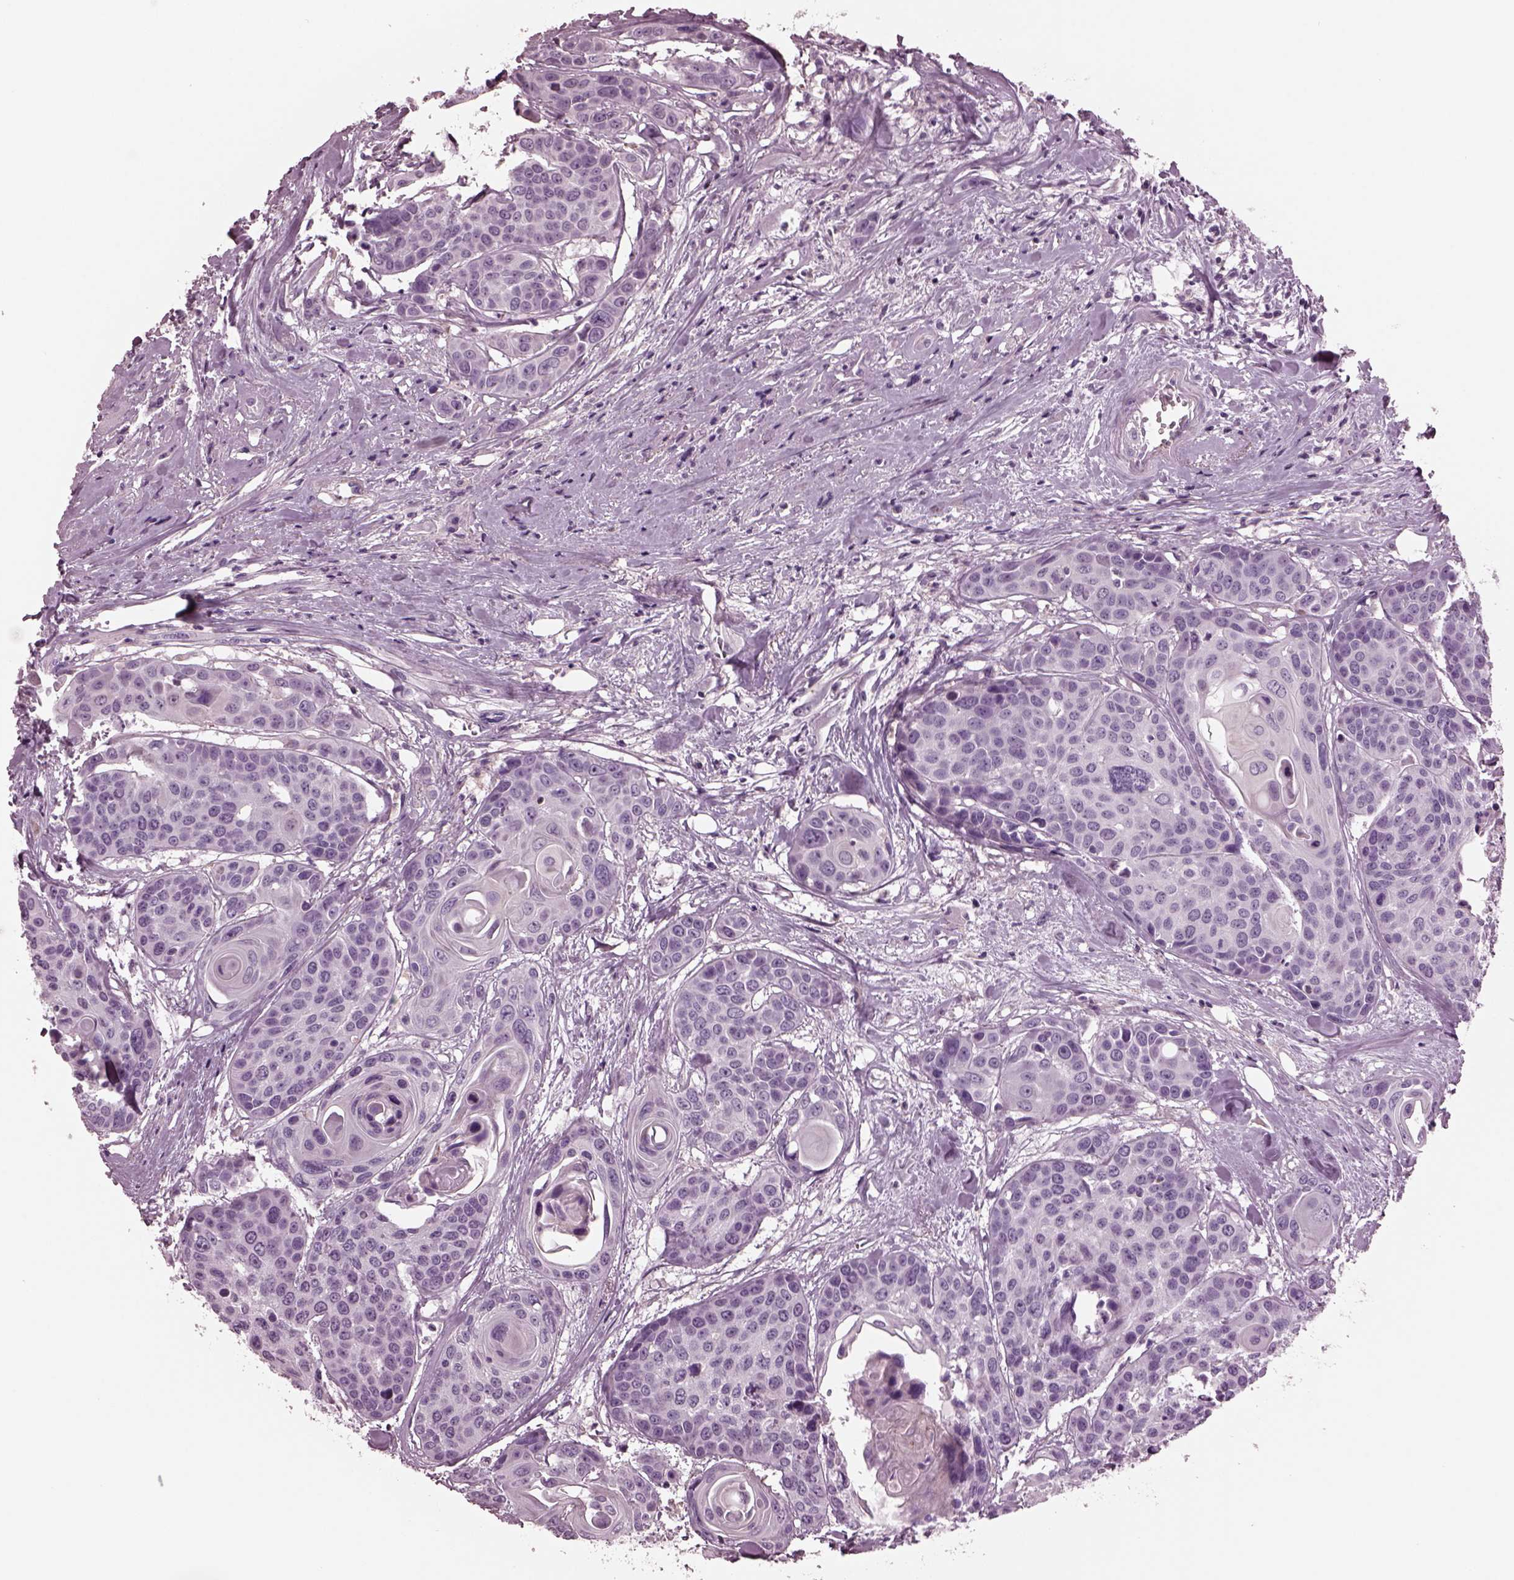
{"staining": {"intensity": "negative", "quantity": "none", "location": "none"}, "tissue": "head and neck cancer", "cell_type": "Tumor cells", "image_type": "cancer", "snomed": [{"axis": "morphology", "description": "Squamous cell carcinoma, NOS"}, {"axis": "topography", "description": "Oral tissue"}, {"axis": "topography", "description": "Head-Neck"}], "caption": "High magnification brightfield microscopy of head and neck cancer (squamous cell carcinoma) stained with DAB (3,3'-diaminobenzidine) (brown) and counterstained with hematoxylin (blue): tumor cells show no significant expression.", "gene": "GDF11", "patient": {"sex": "male", "age": 56}}